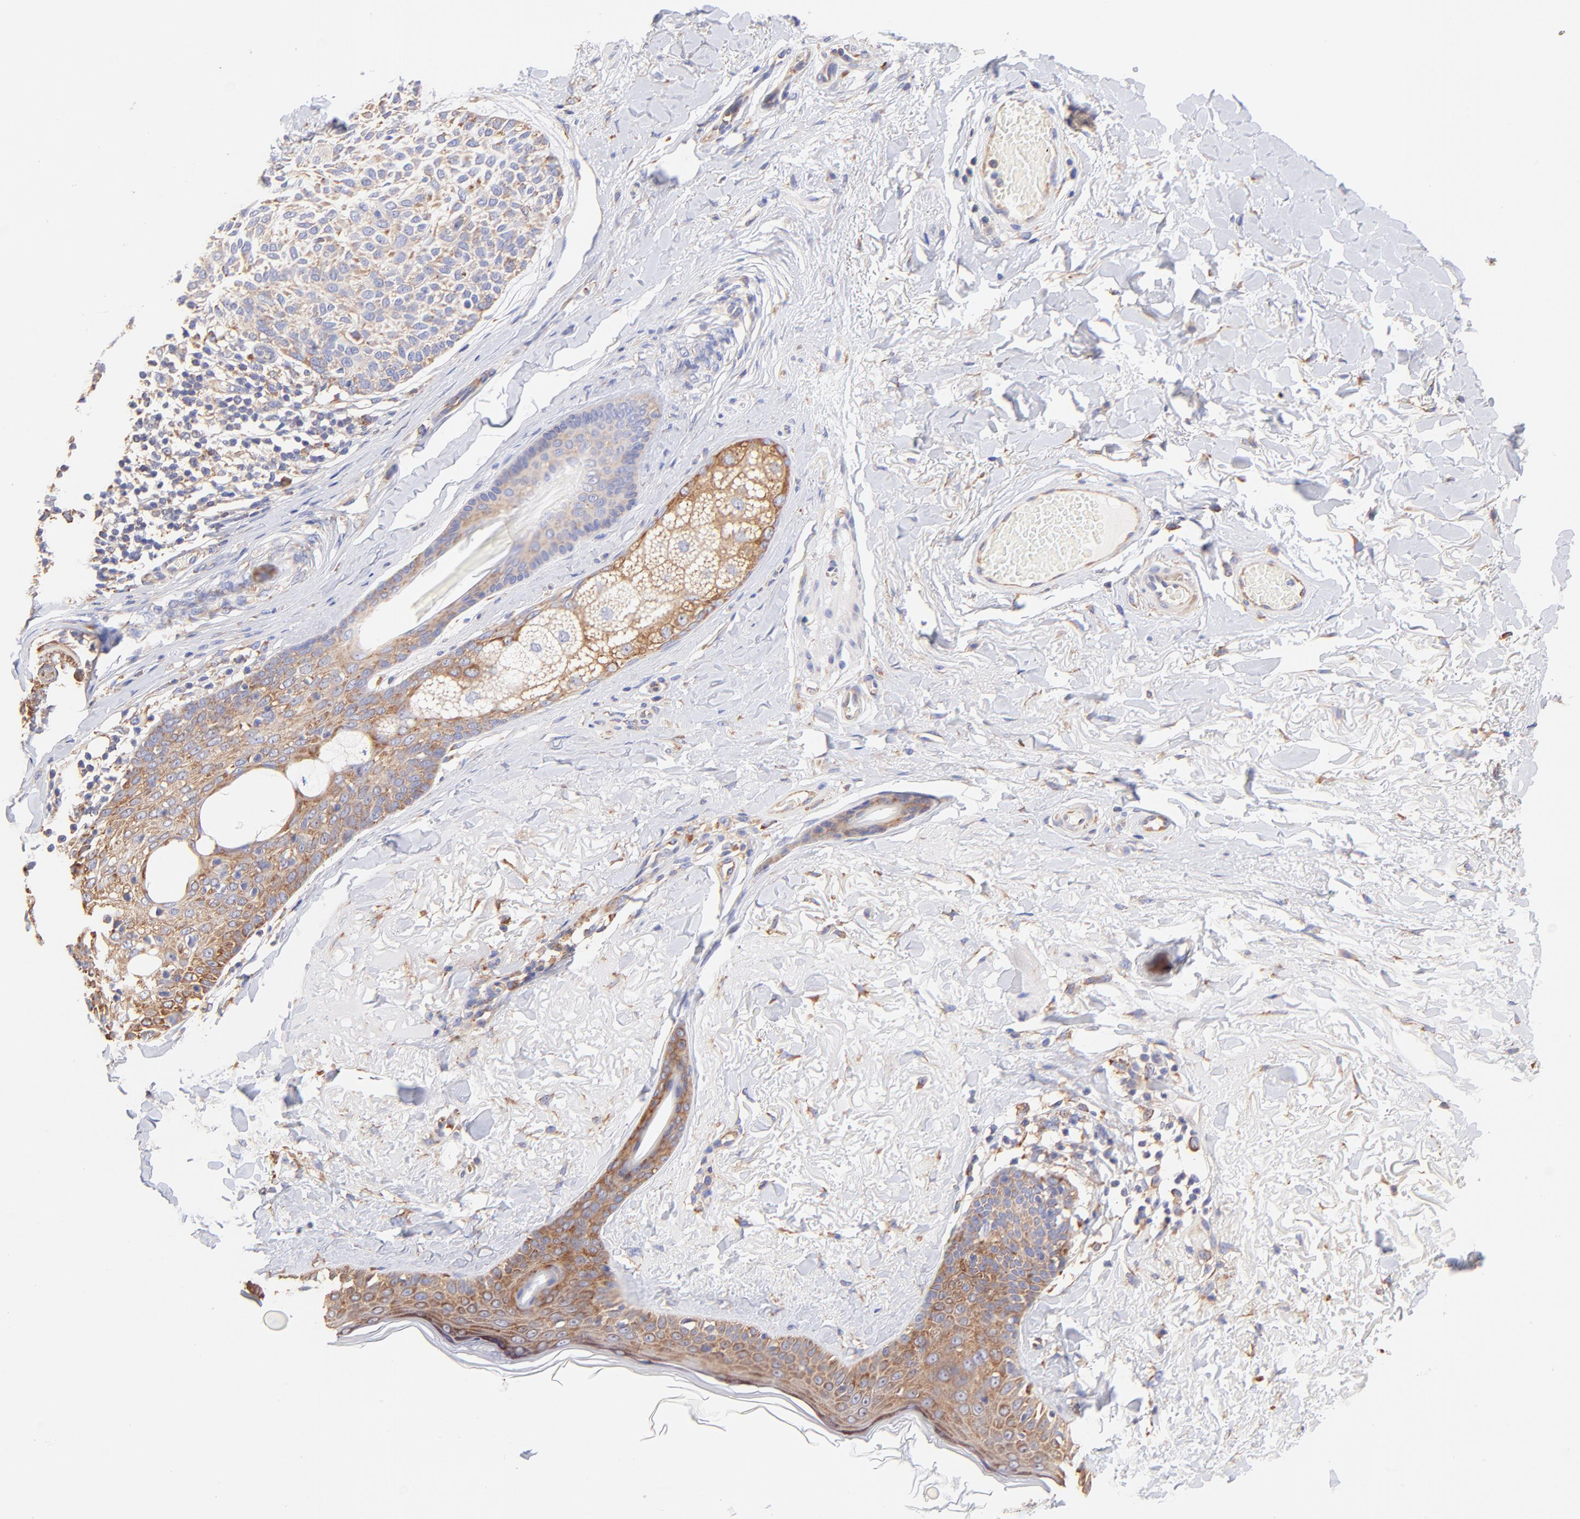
{"staining": {"intensity": "moderate", "quantity": "25%-75%", "location": "cytoplasmic/membranous"}, "tissue": "skin cancer", "cell_type": "Tumor cells", "image_type": "cancer", "snomed": [{"axis": "morphology", "description": "Normal tissue, NOS"}, {"axis": "morphology", "description": "Basal cell carcinoma"}, {"axis": "topography", "description": "Skin"}], "caption": "A brown stain highlights moderate cytoplasmic/membranous expression of a protein in human basal cell carcinoma (skin) tumor cells.", "gene": "RPL30", "patient": {"sex": "female", "age": 70}}